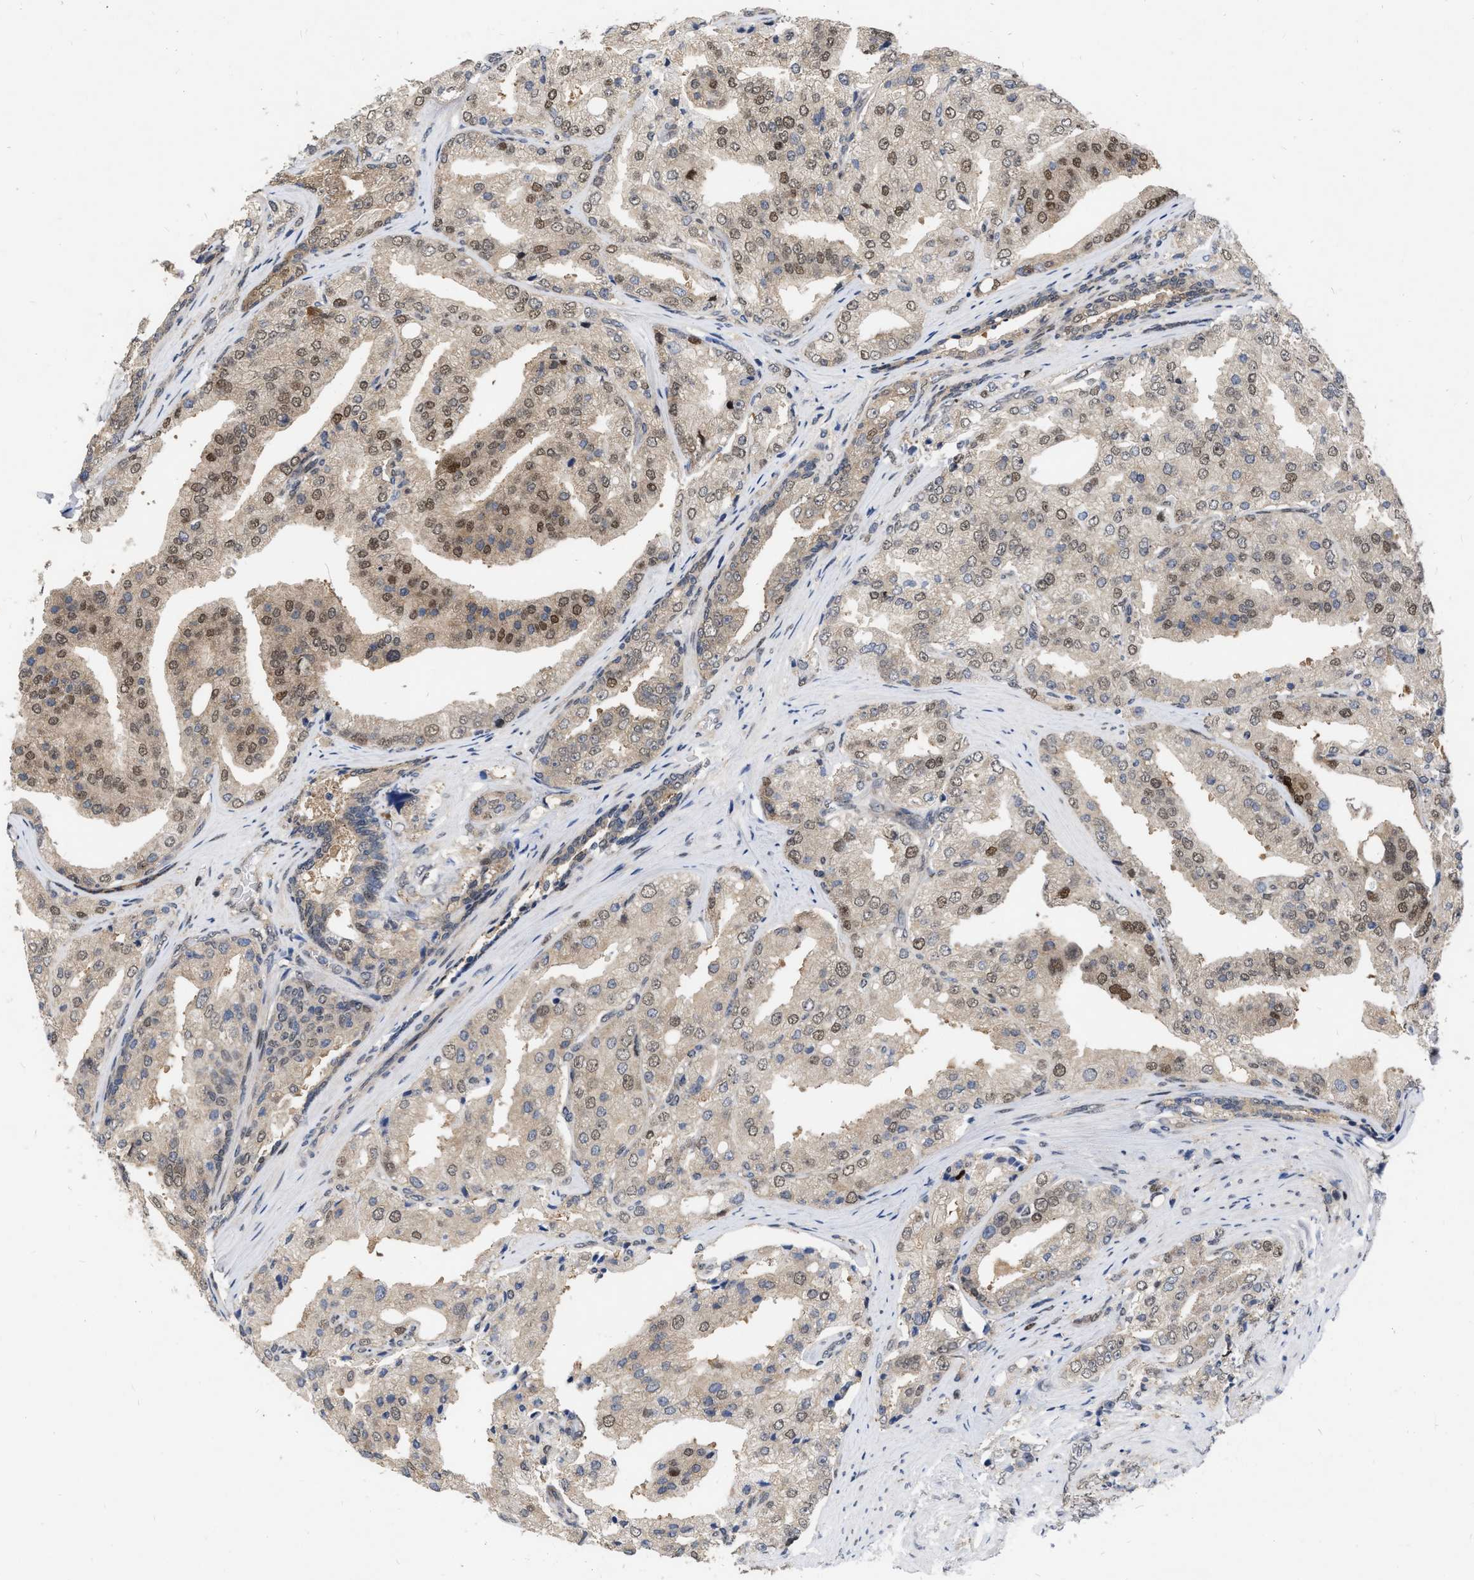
{"staining": {"intensity": "moderate", "quantity": "25%-75%", "location": "cytoplasmic/membranous,nuclear"}, "tissue": "prostate cancer", "cell_type": "Tumor cells", "image_type": "cancer", "snomed": [{"axis": "morphology", "description": "Adenocarcinoma, High grade"}, {"axis": "topography", "description": "Prostate"}], "caption": "Immunohistochemical staining of human prostate cancer demonstrates moderate cytoplasmic/membranous and nuclear protein expression in approximately 25%-75% of tumor cells.", "gene": "MDM4", "patient": {"sex": "male", "age": 50}}